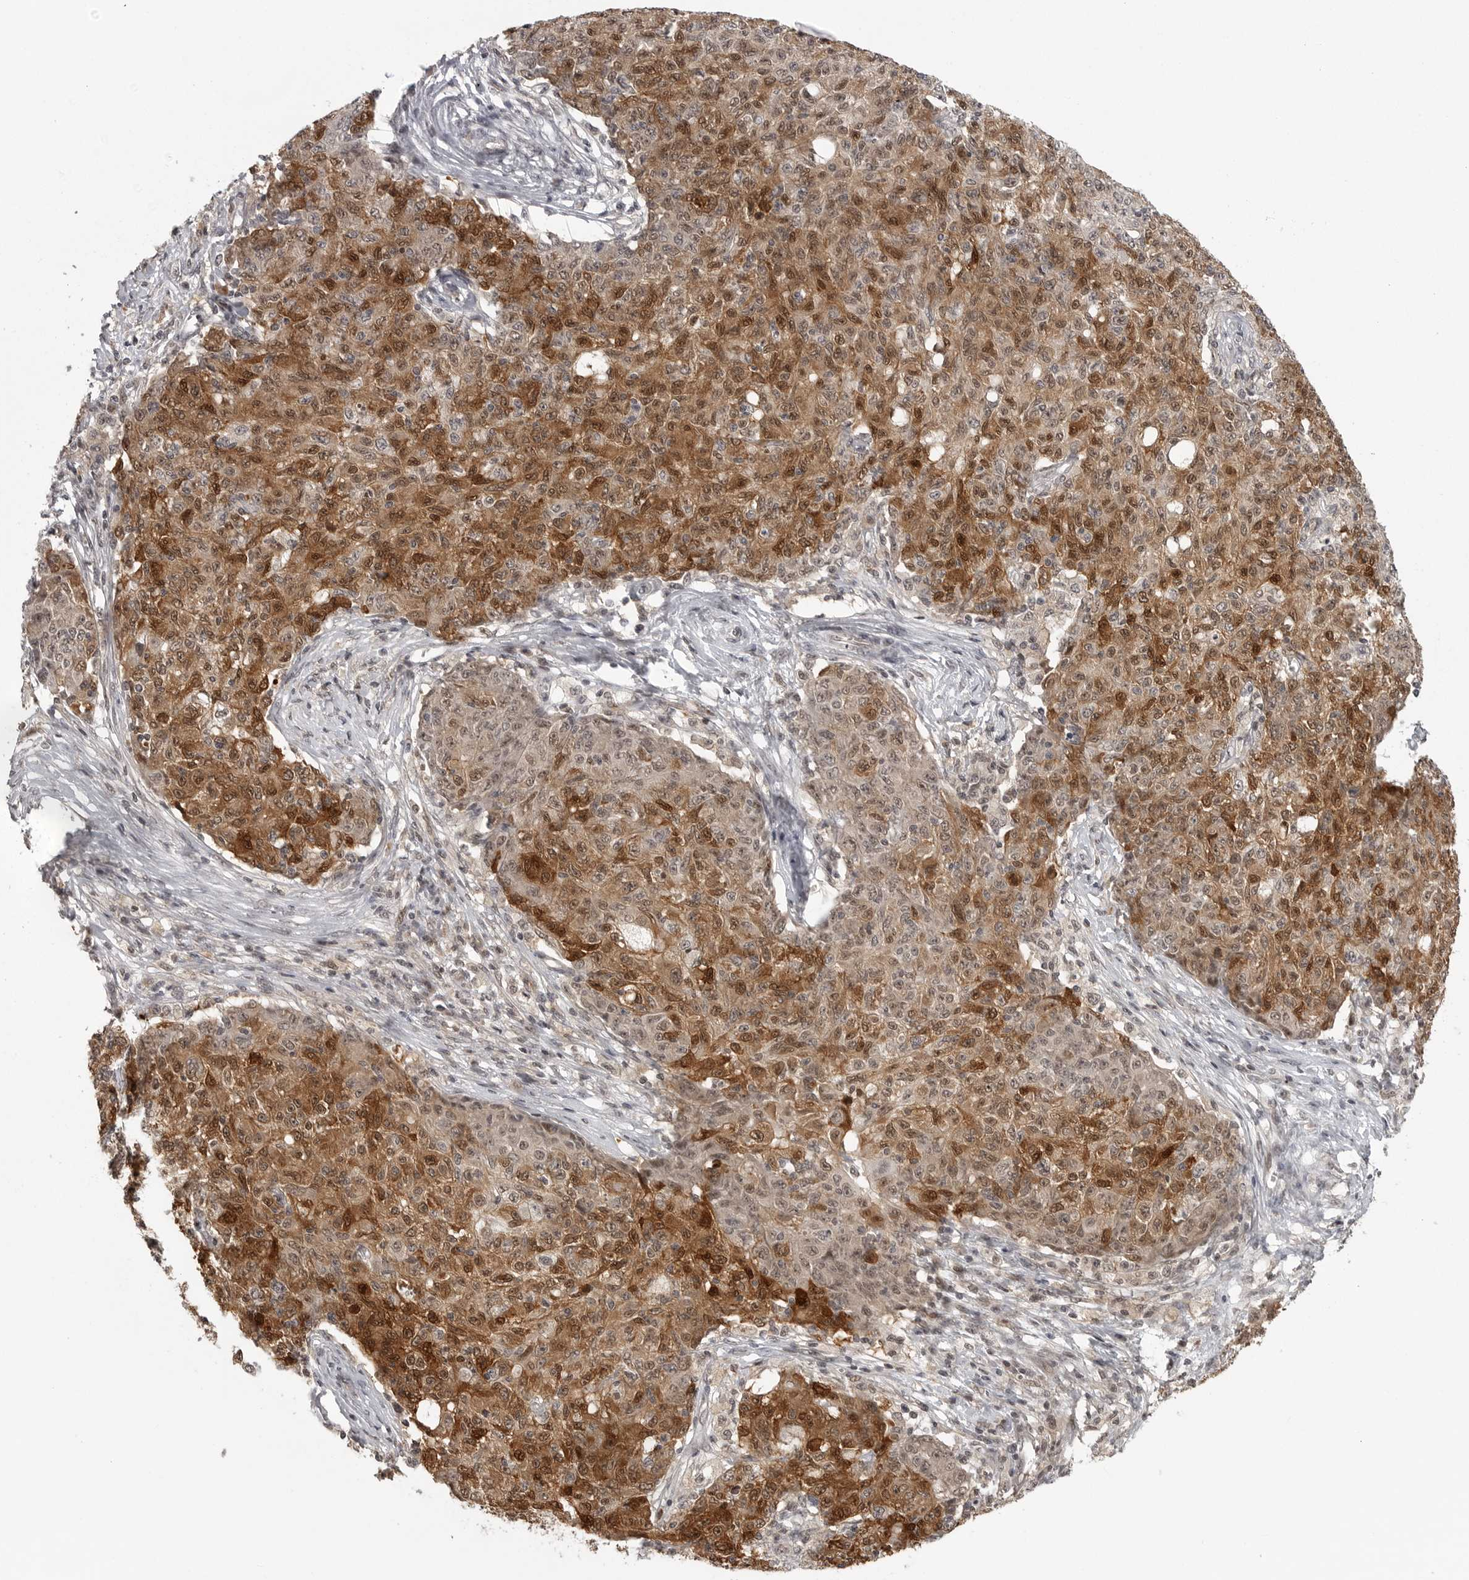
{"staining": {"intensity": "strong", "quantity": ">75%", "location": "cytoplasmic/membranous,nuclear"}, "tissue": "ovarian cancer", "cell_type": "Tumor cells", "image_type": "cancer", "snomed": [{"axis": "morphology", "description": "Carcinoma, endometroid"}, {"axis": "topography", "description": "Ovary"}], "caption": "This is a histology image of IHC staining of ovarian endometroid carcinoma, which shows strong expression in the cytoplasmic/membranous and nuclear of tumor cells.", "gene": "PEG3", "patient": {"sex": "female", "age": 42}}